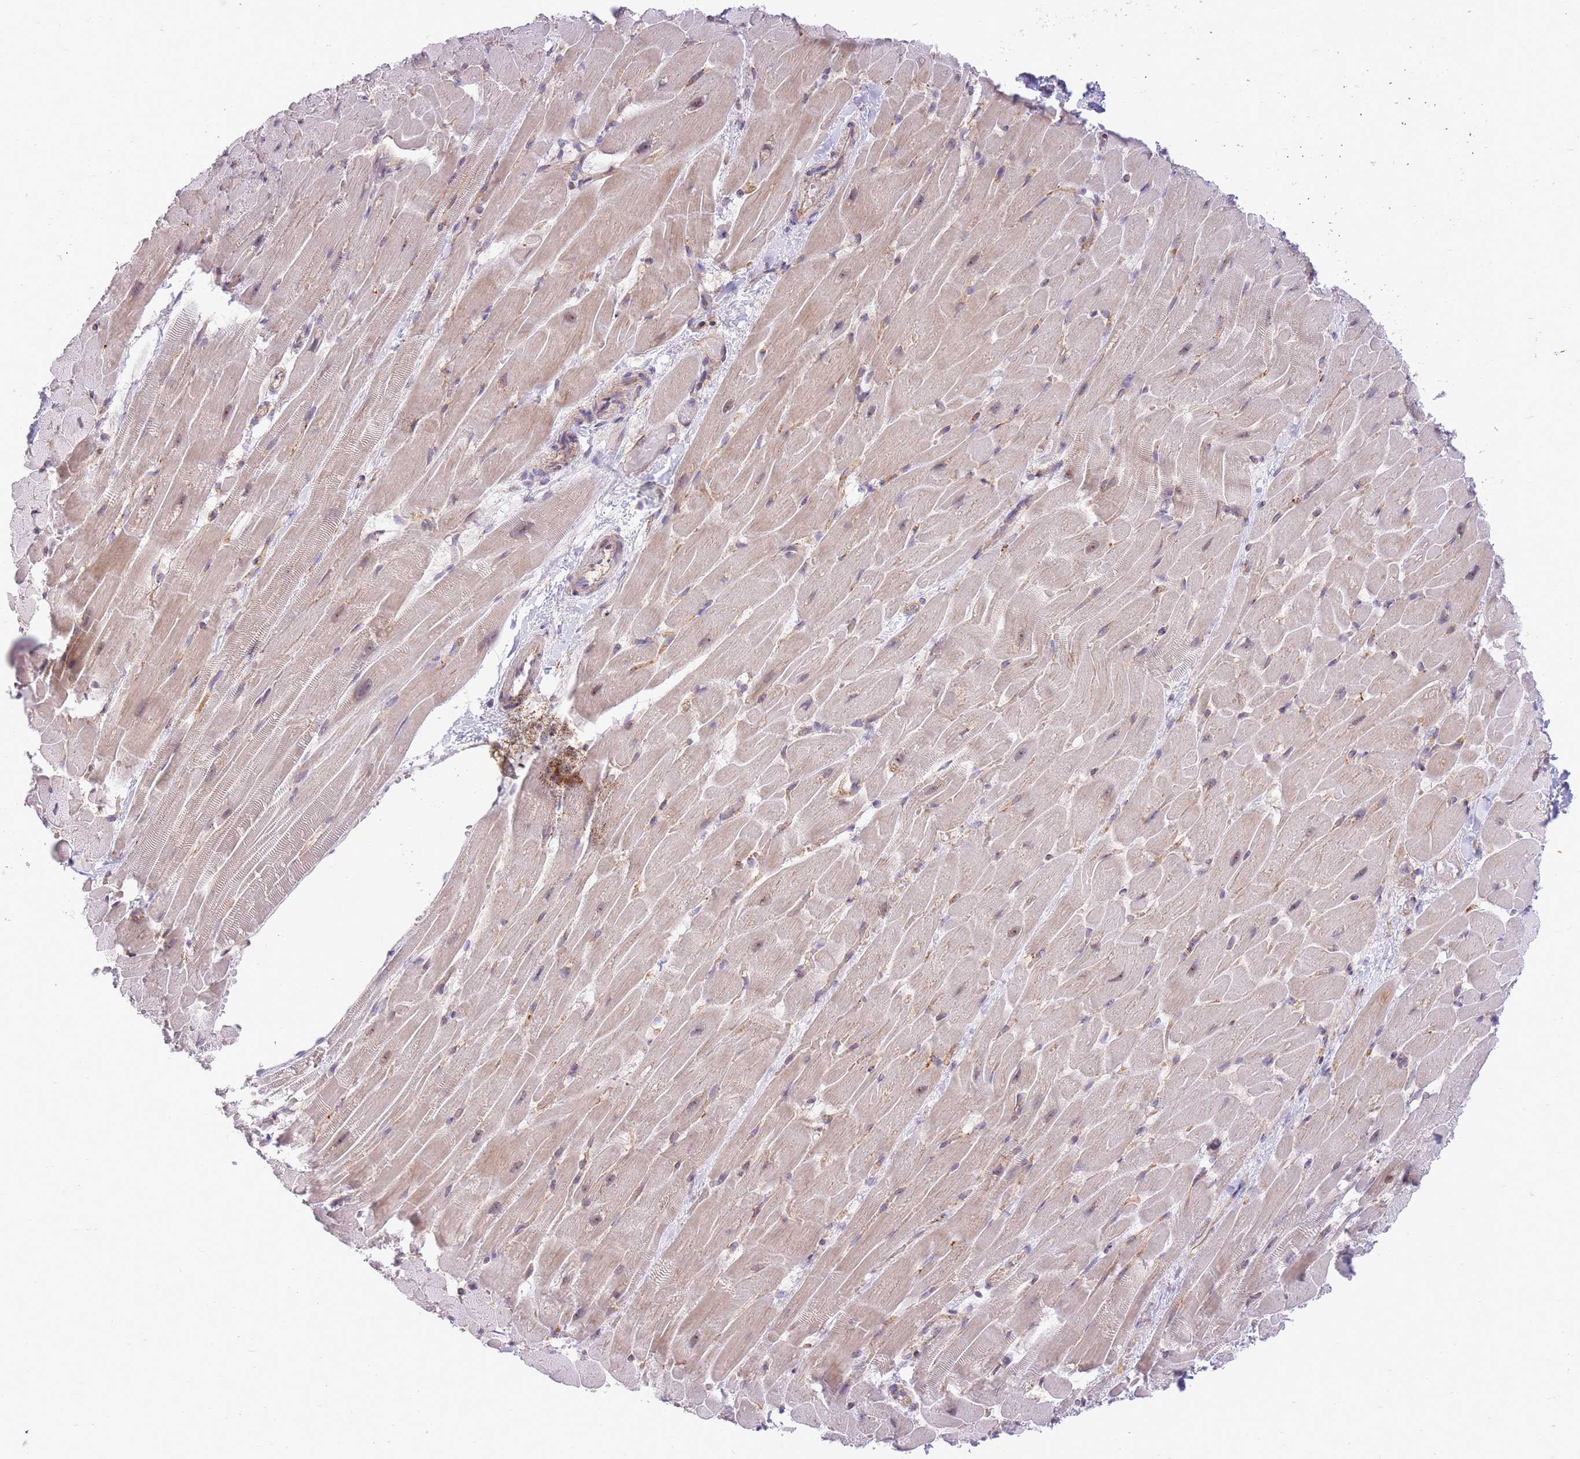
{"staining": {"intensity": "weak", "quantity": "25%-75%", "location": "cytoplasmic/membranous,nuclear"}, "tissue": "heart muscle", "cell_type": "Cardiomyocytes", "image_type": "normal", "snomed": [{"axis": "morphology", "description": "Normal tissue, NOS"}, {"axis": "topography", "description": "Heart"}], "caption": "Unremarkable heart muscle exhibits weak cytoplasmic/membranous,nuclear positivity in about 25%-75% of cardiomyocytes The staining was performed using DAB (3,3'-diaminobenzidine), with brown indicating positive protein expression. Nuclei are stained blue with hematoxylin..", "gene": "EXOSC8", "patient": {"sex": "male", "age": 37}}